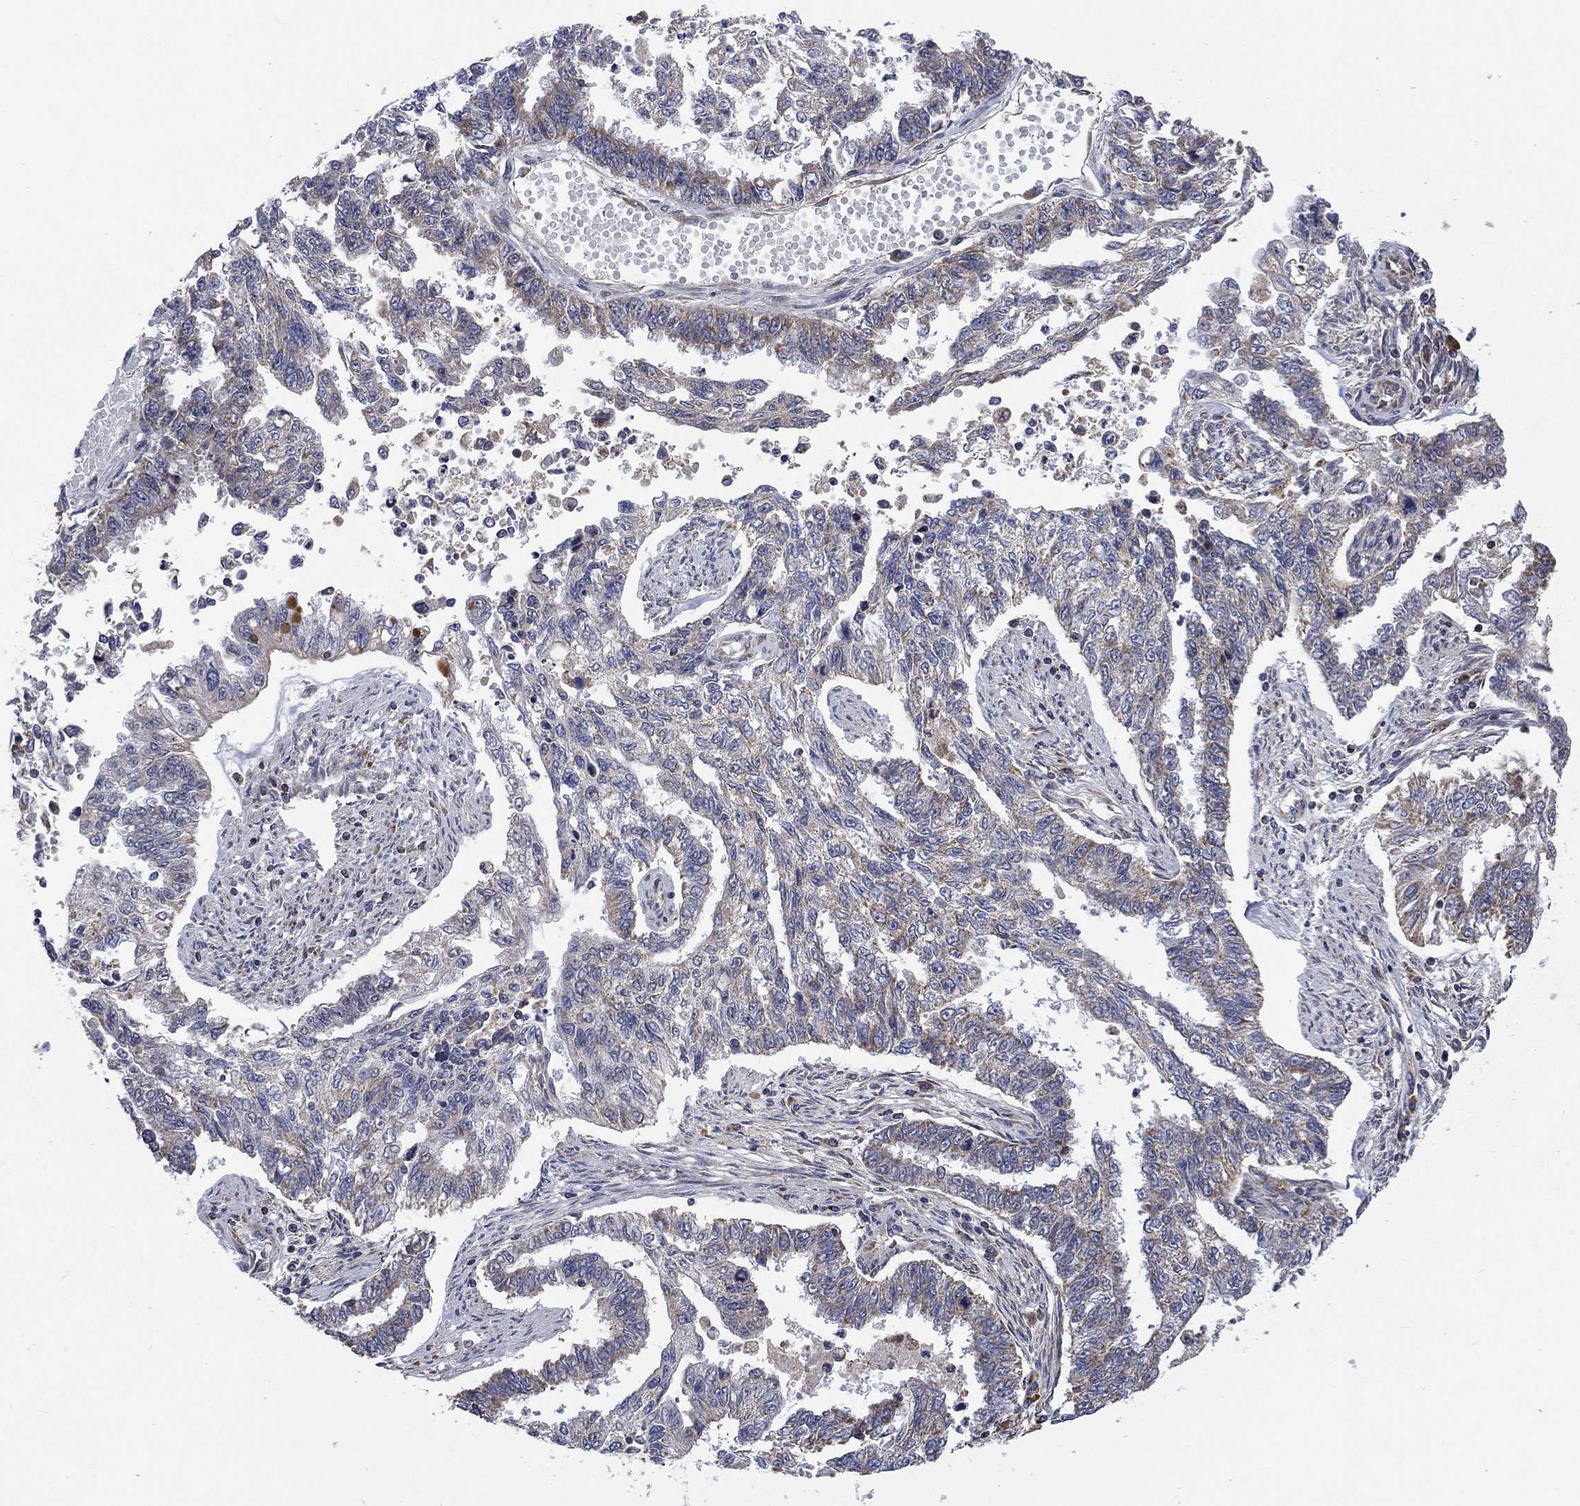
{"staining": {"intensity": "moderate", "quantity": "<25%", "location": "cytoplasmic/membranous"}, "tissue": "endometrial cancer", "cell_type": "Tumor cells", "image_type": "cancer", "snomed": [{"axis": "morphology", "description": "Adenocarcinoma, NOS"}, {"axis": "topography", "description": "Uterus"}], "caption": "Endometrial cancer stained with immunohistochemistry exhibits moderate cytoplasmic/membranous expression in approximately <25% of tumor cells.", "gene": "NDUFC1", "patient": {"sex": "female", "age": 59}}